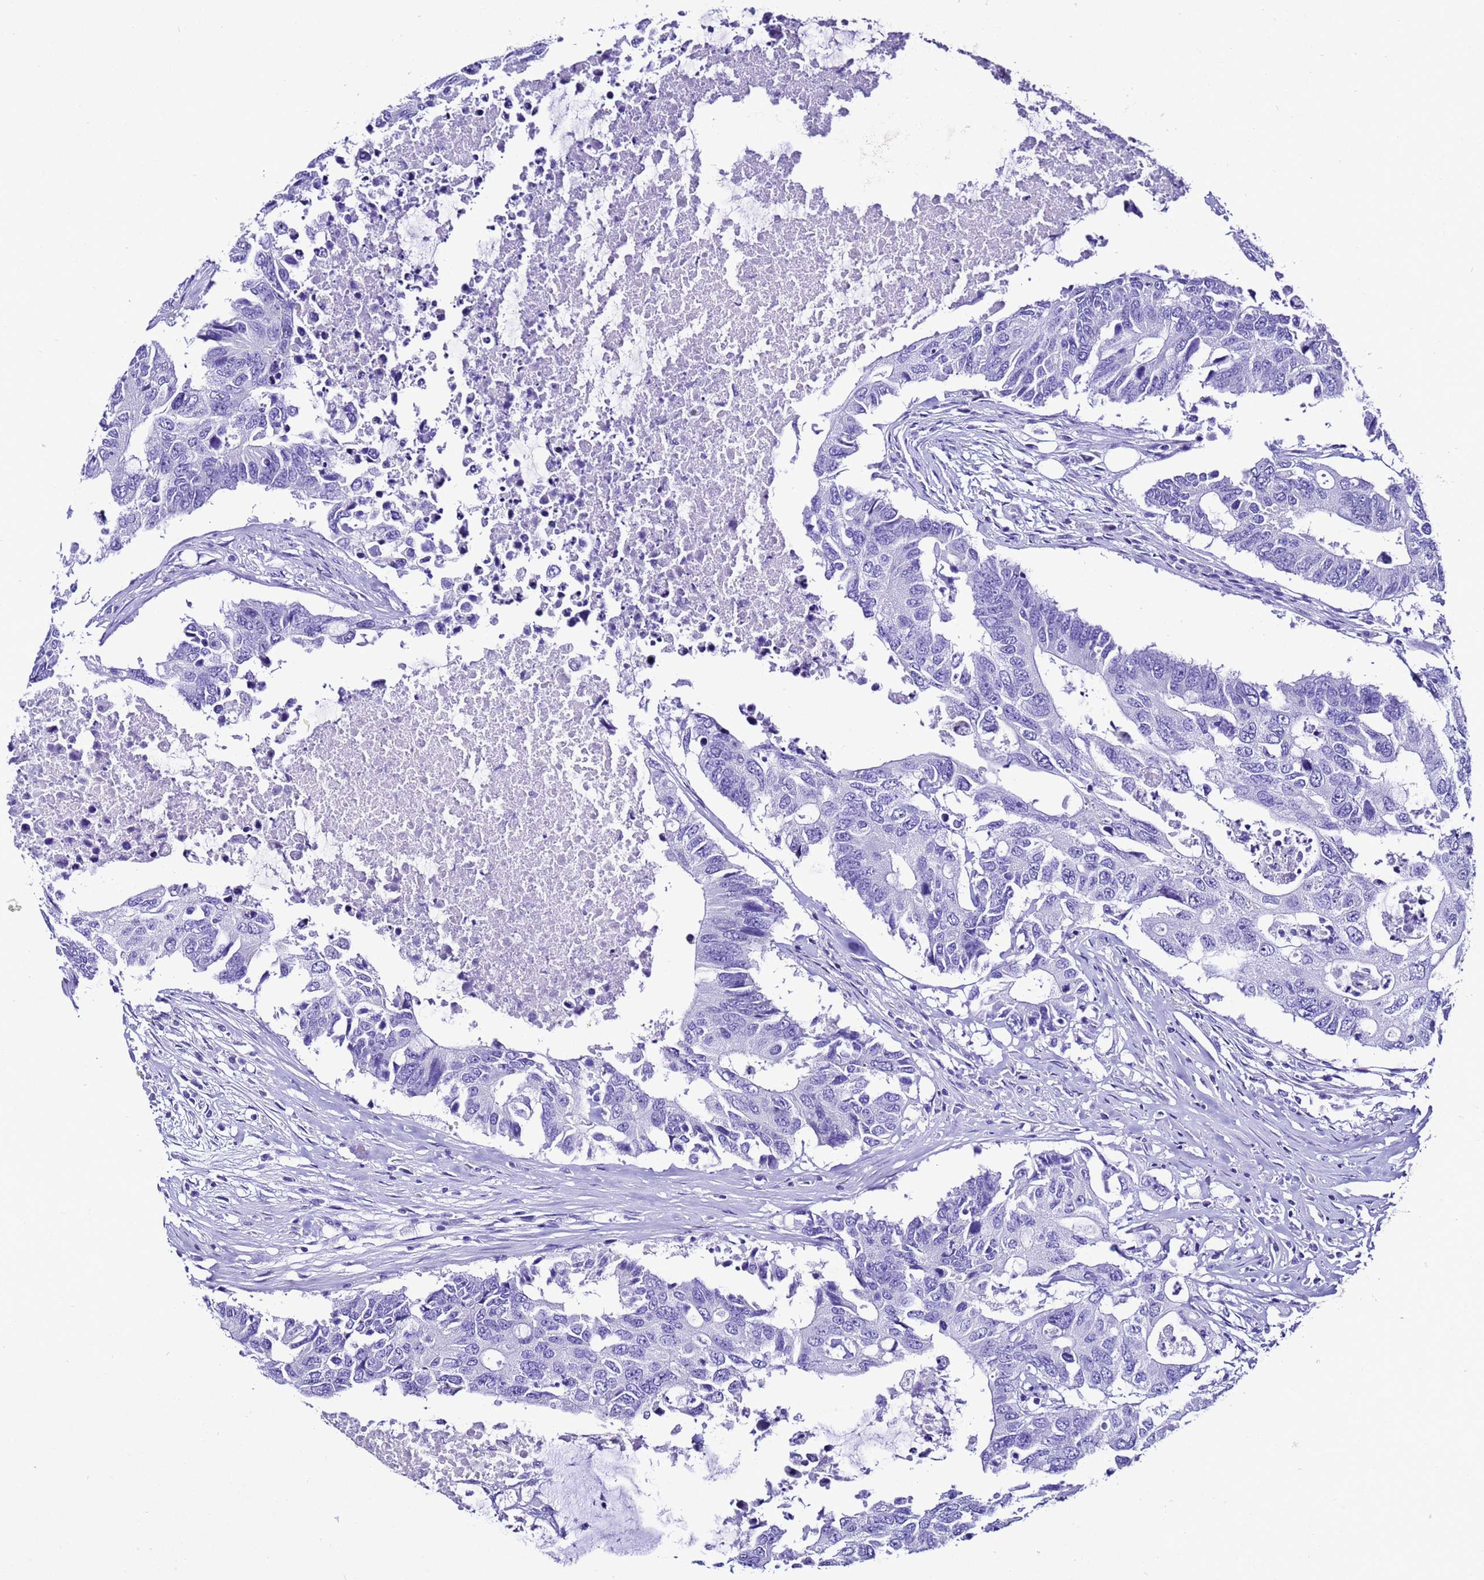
{"staining": {"intensity": "negative", "quantity": "none", "location": "none"}, "tissue": "colorectal cancer", "cell_type": "Tumor cells", "image_type": "cancer", "snomed": [{"axis": "morphology", "description": "Adenocarcinoma, NOS"}, {"axis": "topography", "description": "Colon"}], "caption": "Tumor cells show no significant protein expression in adenocarcinoma (colorectal). (Brightfield microscopy of DAB (3,3'-diaminobenzidine) IHC at high magnification).", "gene": "ZNF417", "patient": {"sex": "male", "age": 71}}